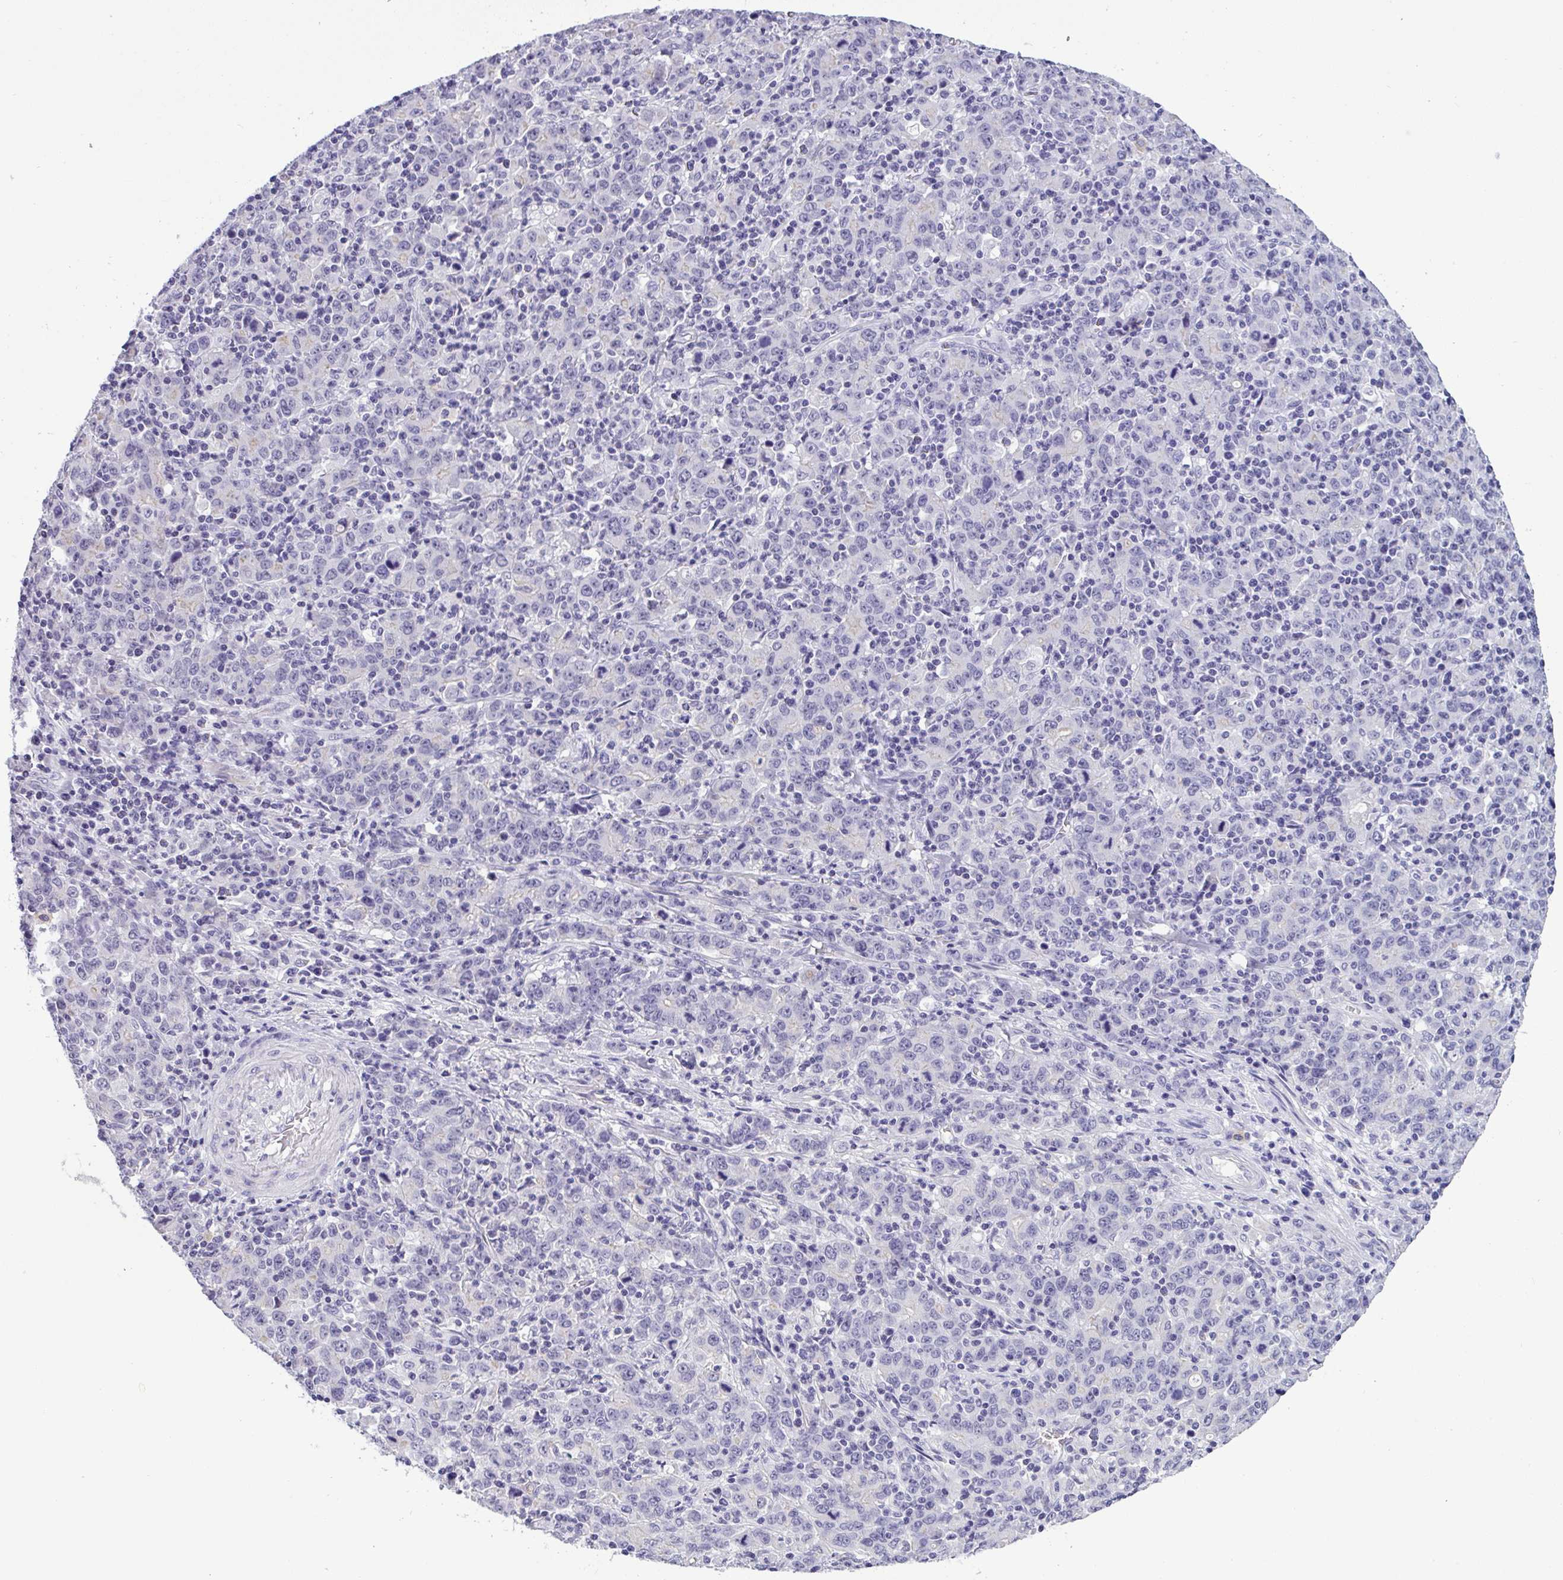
{"staining": {"intensity": "negative", "quantity": "none", "location": "none"}, "tissue": "stomach cancer", "cell_type": "Tumor cells", "image_type": "cancer", "snomed": [{"axis": "morphology", "description": "Adenocarcinoma, NOS"}, {"axis": "topography", "description": "Stomach, upper"}], "caption": "IHC micrograph of human stomach cancer stained for a protein (brown), which demonstrates no expression in tumor cells.", "gene": "YBX2", "patient": {"sex": "male", "age": 69}}